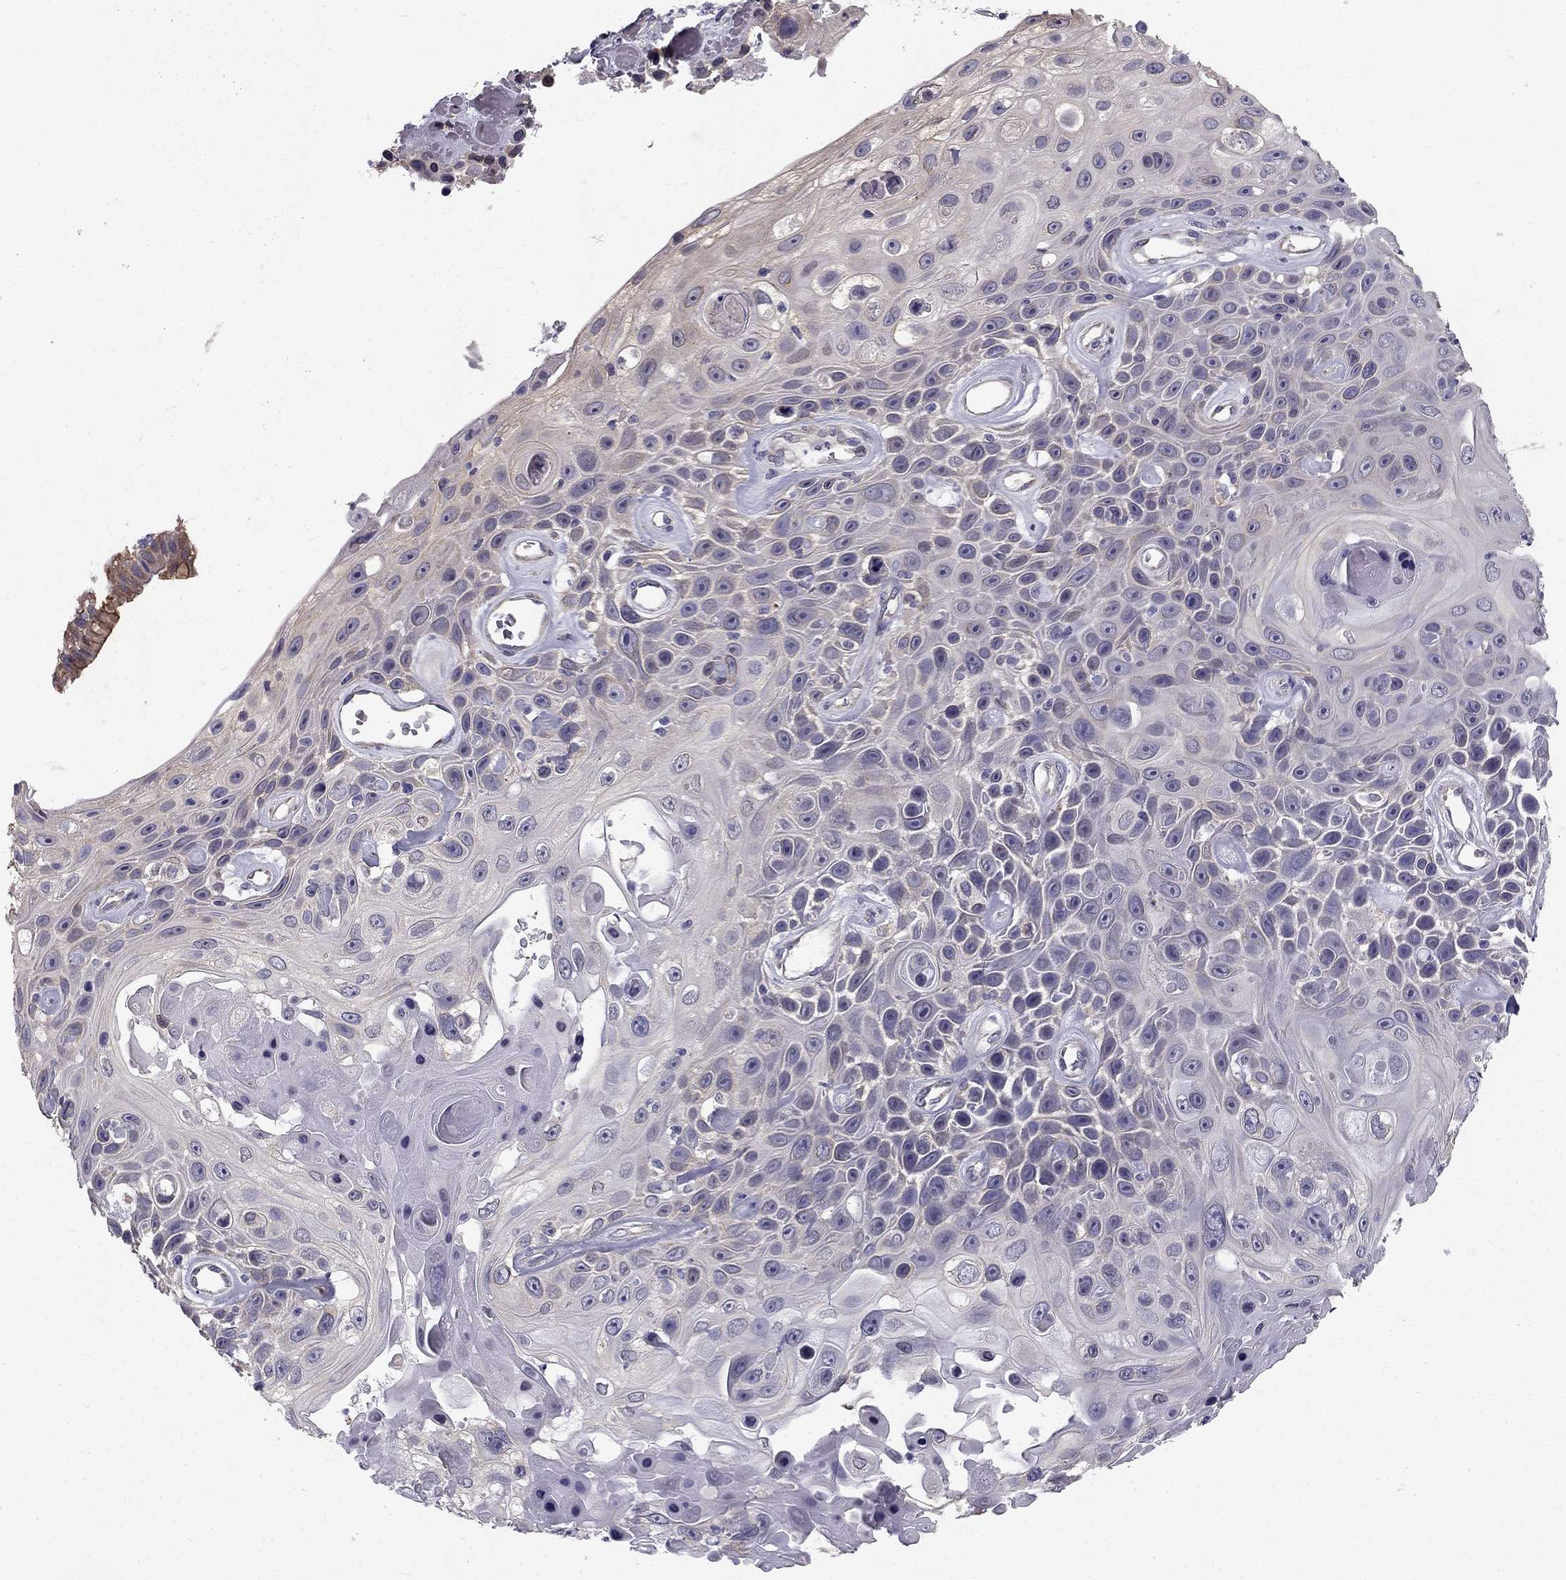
{"staining": {"intensity": "negative", "quantity": "none", "location": "none"}, "tissue": "skin cancer", "cell_type": "Tumor cells", "image_type": "cancer", "snomed": [{"axis": "morphology", "description": "Squamous cell carcinoma, NOS"}, {"axis": "topography", "description": "Skin"}], "caption": "Skin squamous cell carcinoma was stained to show a protein in brown. There is no significant staining in tumor cells. (IHC, brightfield microscopy, high magnification).", "gene": "CCDC40", "patient": {"sex": "male", "age": 82}}